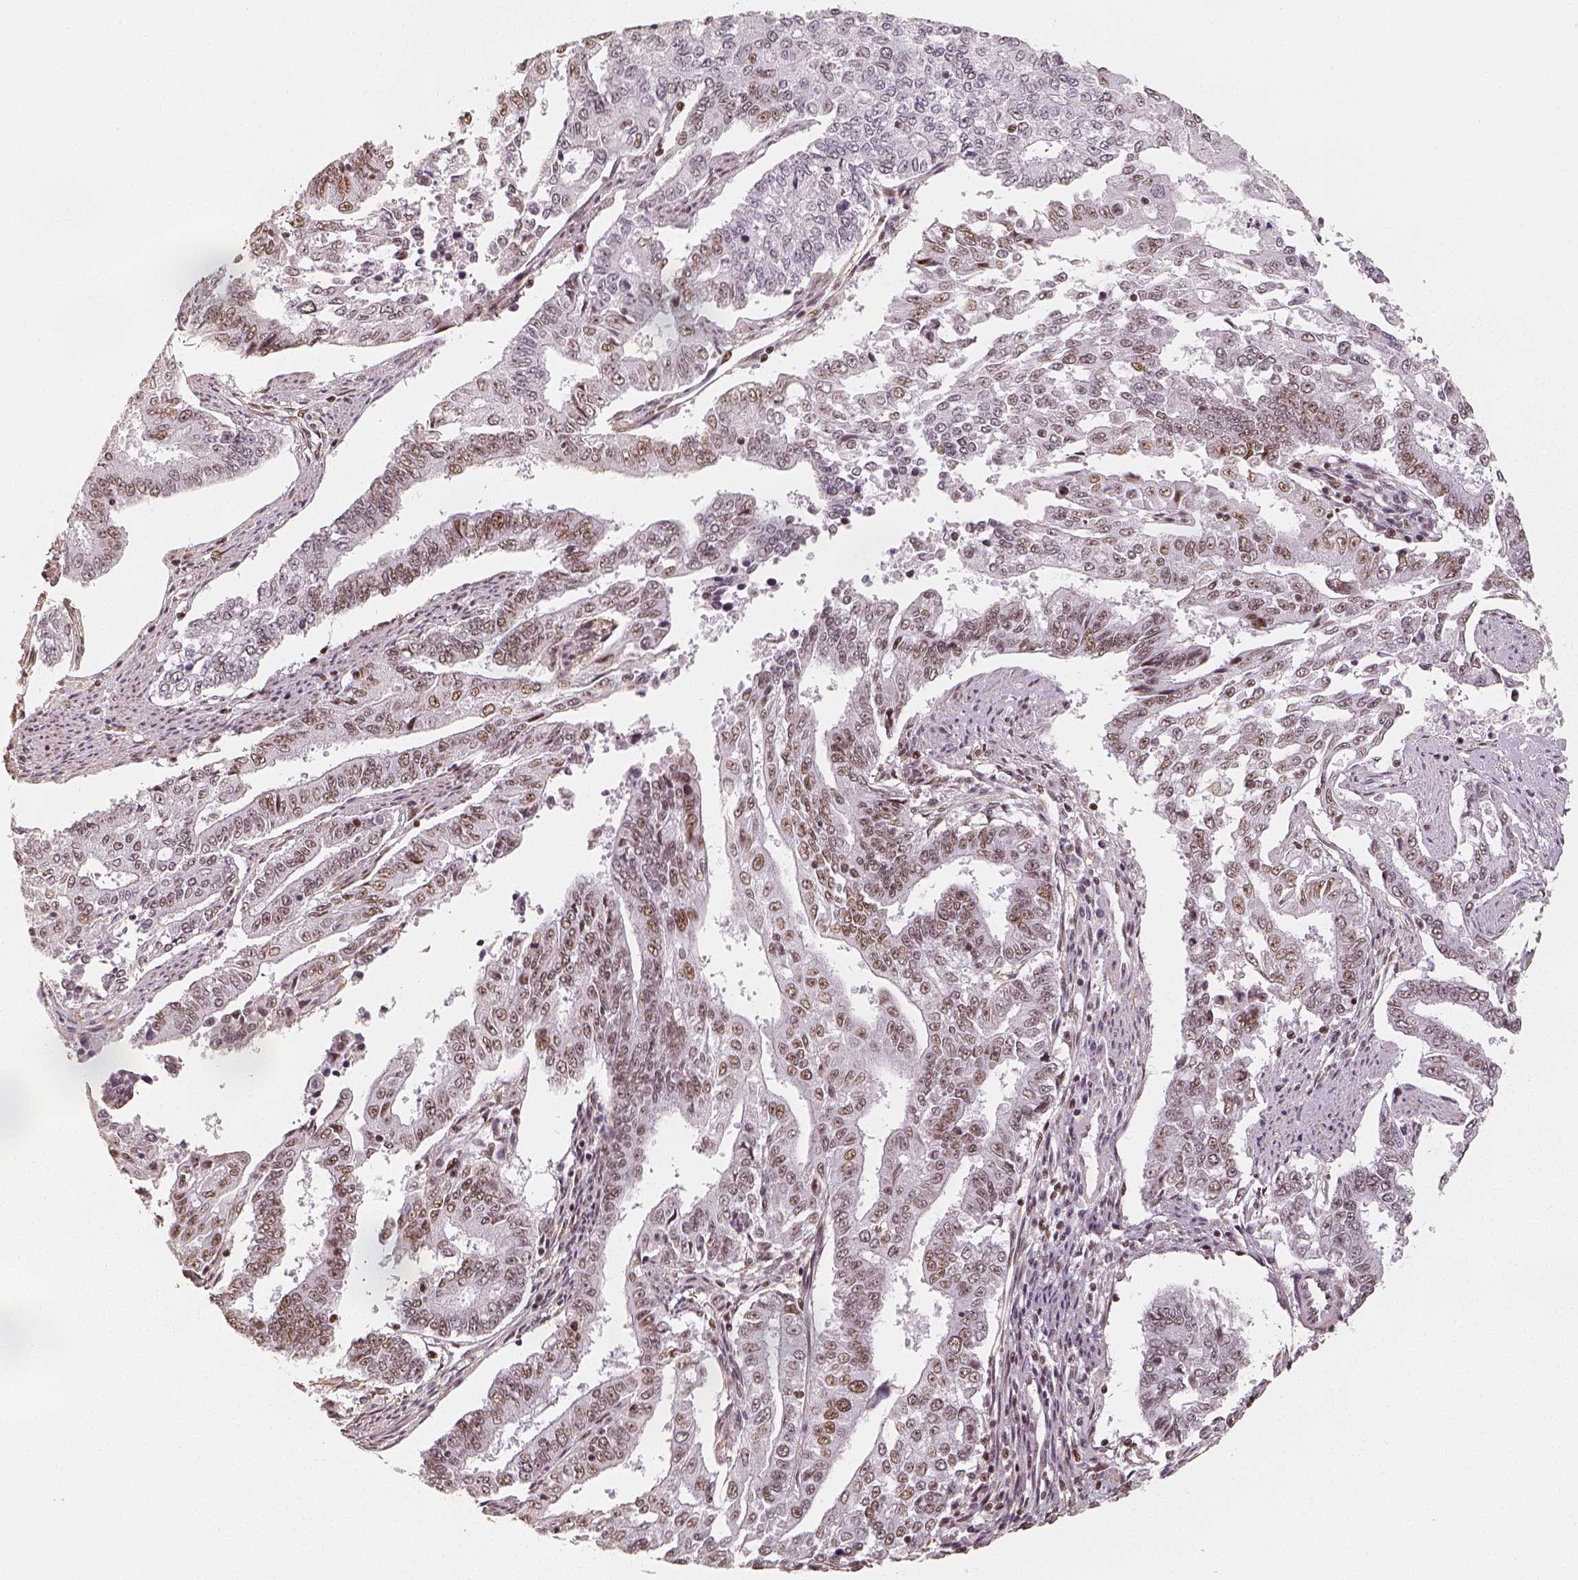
{"staining": {"intensity": "weak", "quantity": ">75%", "location": "nuclear"}, "tissue": "endometrial cancer", "cell_type": "Tumor cells", "image_type": "cancer", "snomed": [{"axis": "morphology", "description": "Adenocarcinoma, NOS"}, {"axis": "topography", "description": "Uterus"}], "caption": "IHC (DAB) staining of human endometrial cancer (adenocarcinoma) exhibits weak nuclear protein expression in about >75% of tumor cells. The protein of interest is stained brown, and the nuclei are stained in blue (DAB IHC with brightfield microscopy, high magnification).", "gene": "HDAC1", "patient": {"sex": "female", "age": 59}}